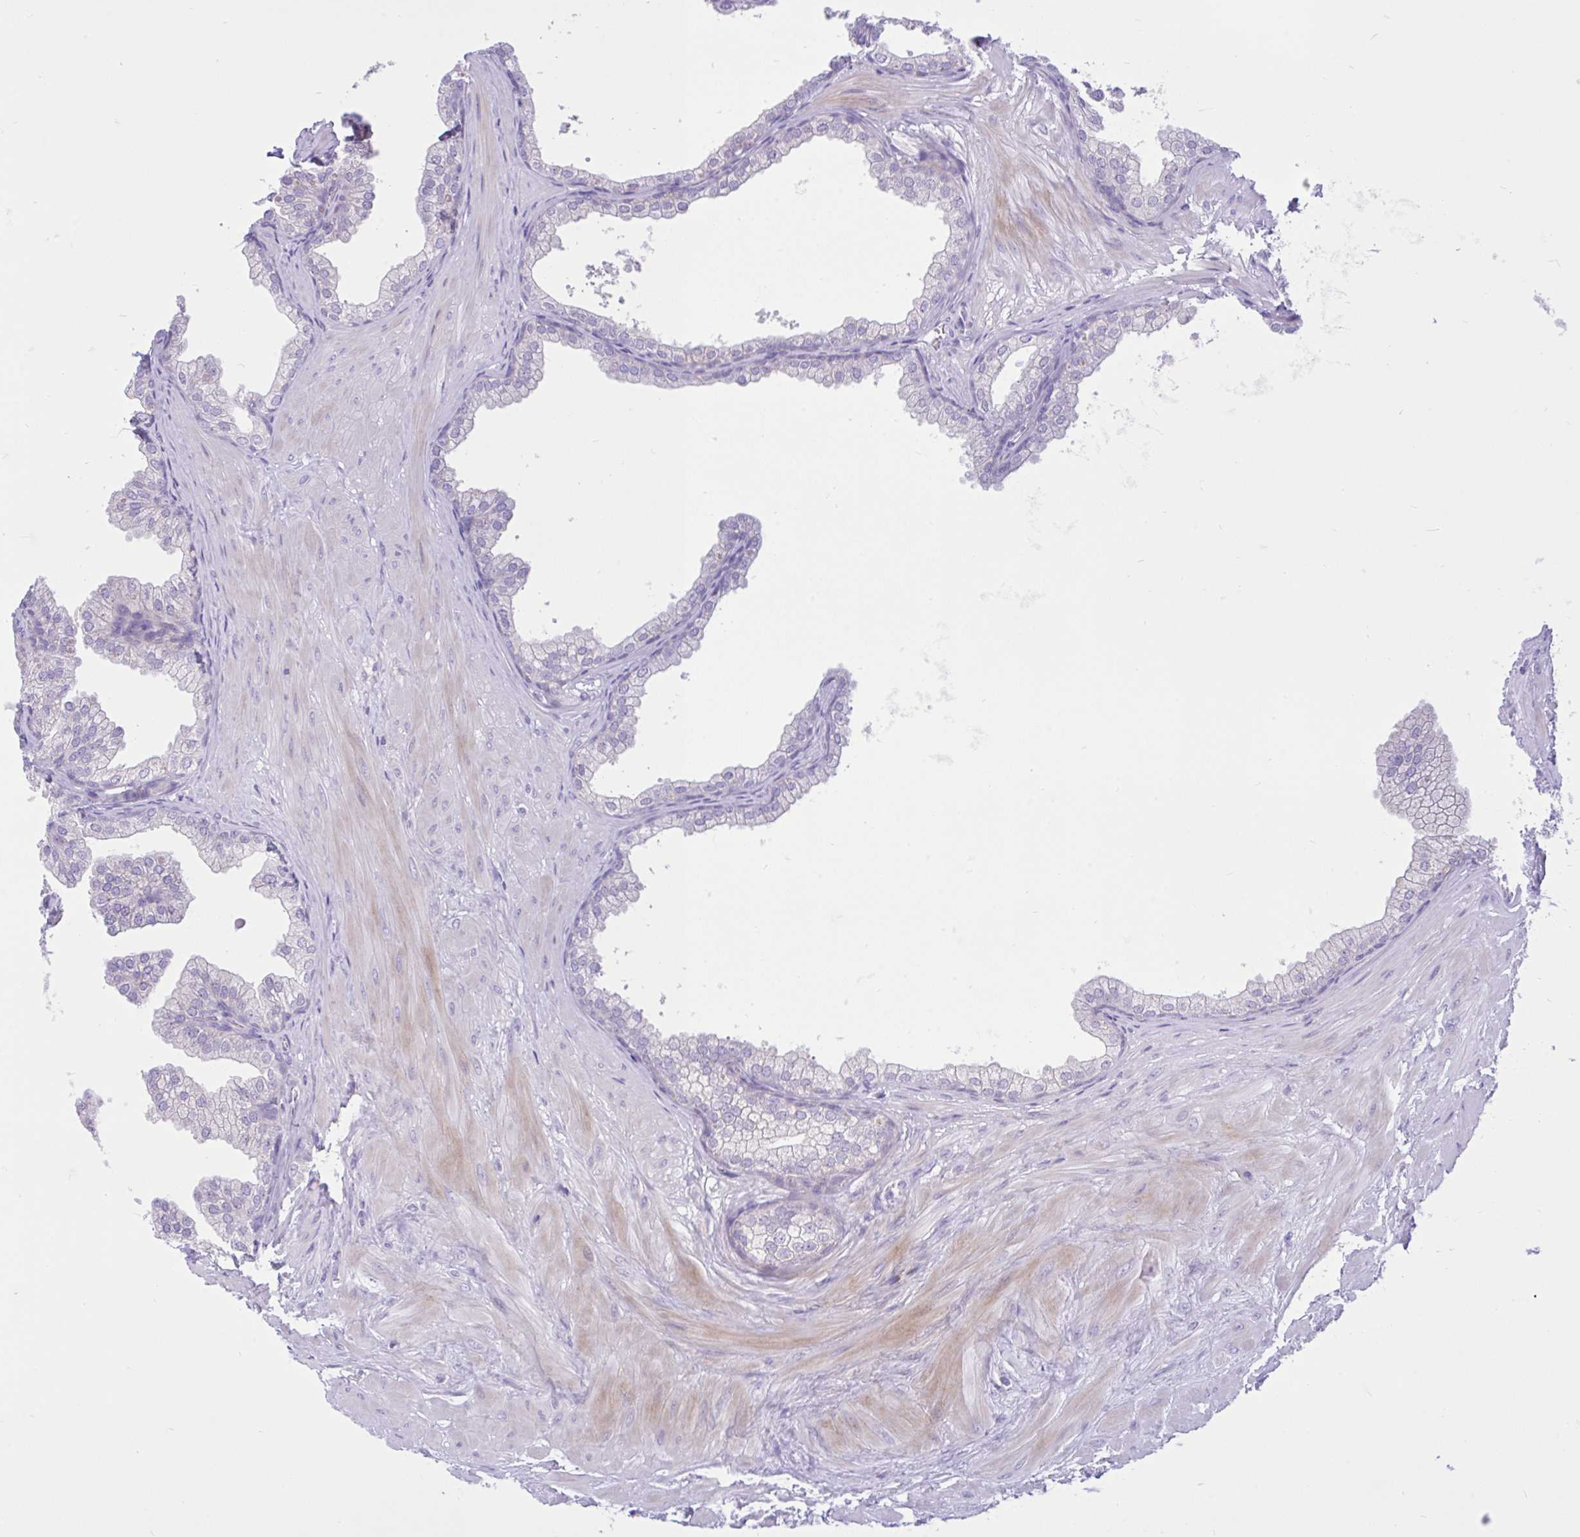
{"staining": {"intensity": "negative", "quantity": "none", "location": "none"}, "tissue": "prostate", "cell_type": "Glandular cells", "image_type": "normal", "snomed": [{"axis": "morphology", "description": "Normal tissue, NOS"}, {"axis": "topography", "description": "Prostate"}], "caption": "Glandular cells show no significant staining in unremarkable prostate. (DAB immunohistochemistry, high magnification).", "gene": "ZNF101", "patient": {"sex": "male", "age": 37}}